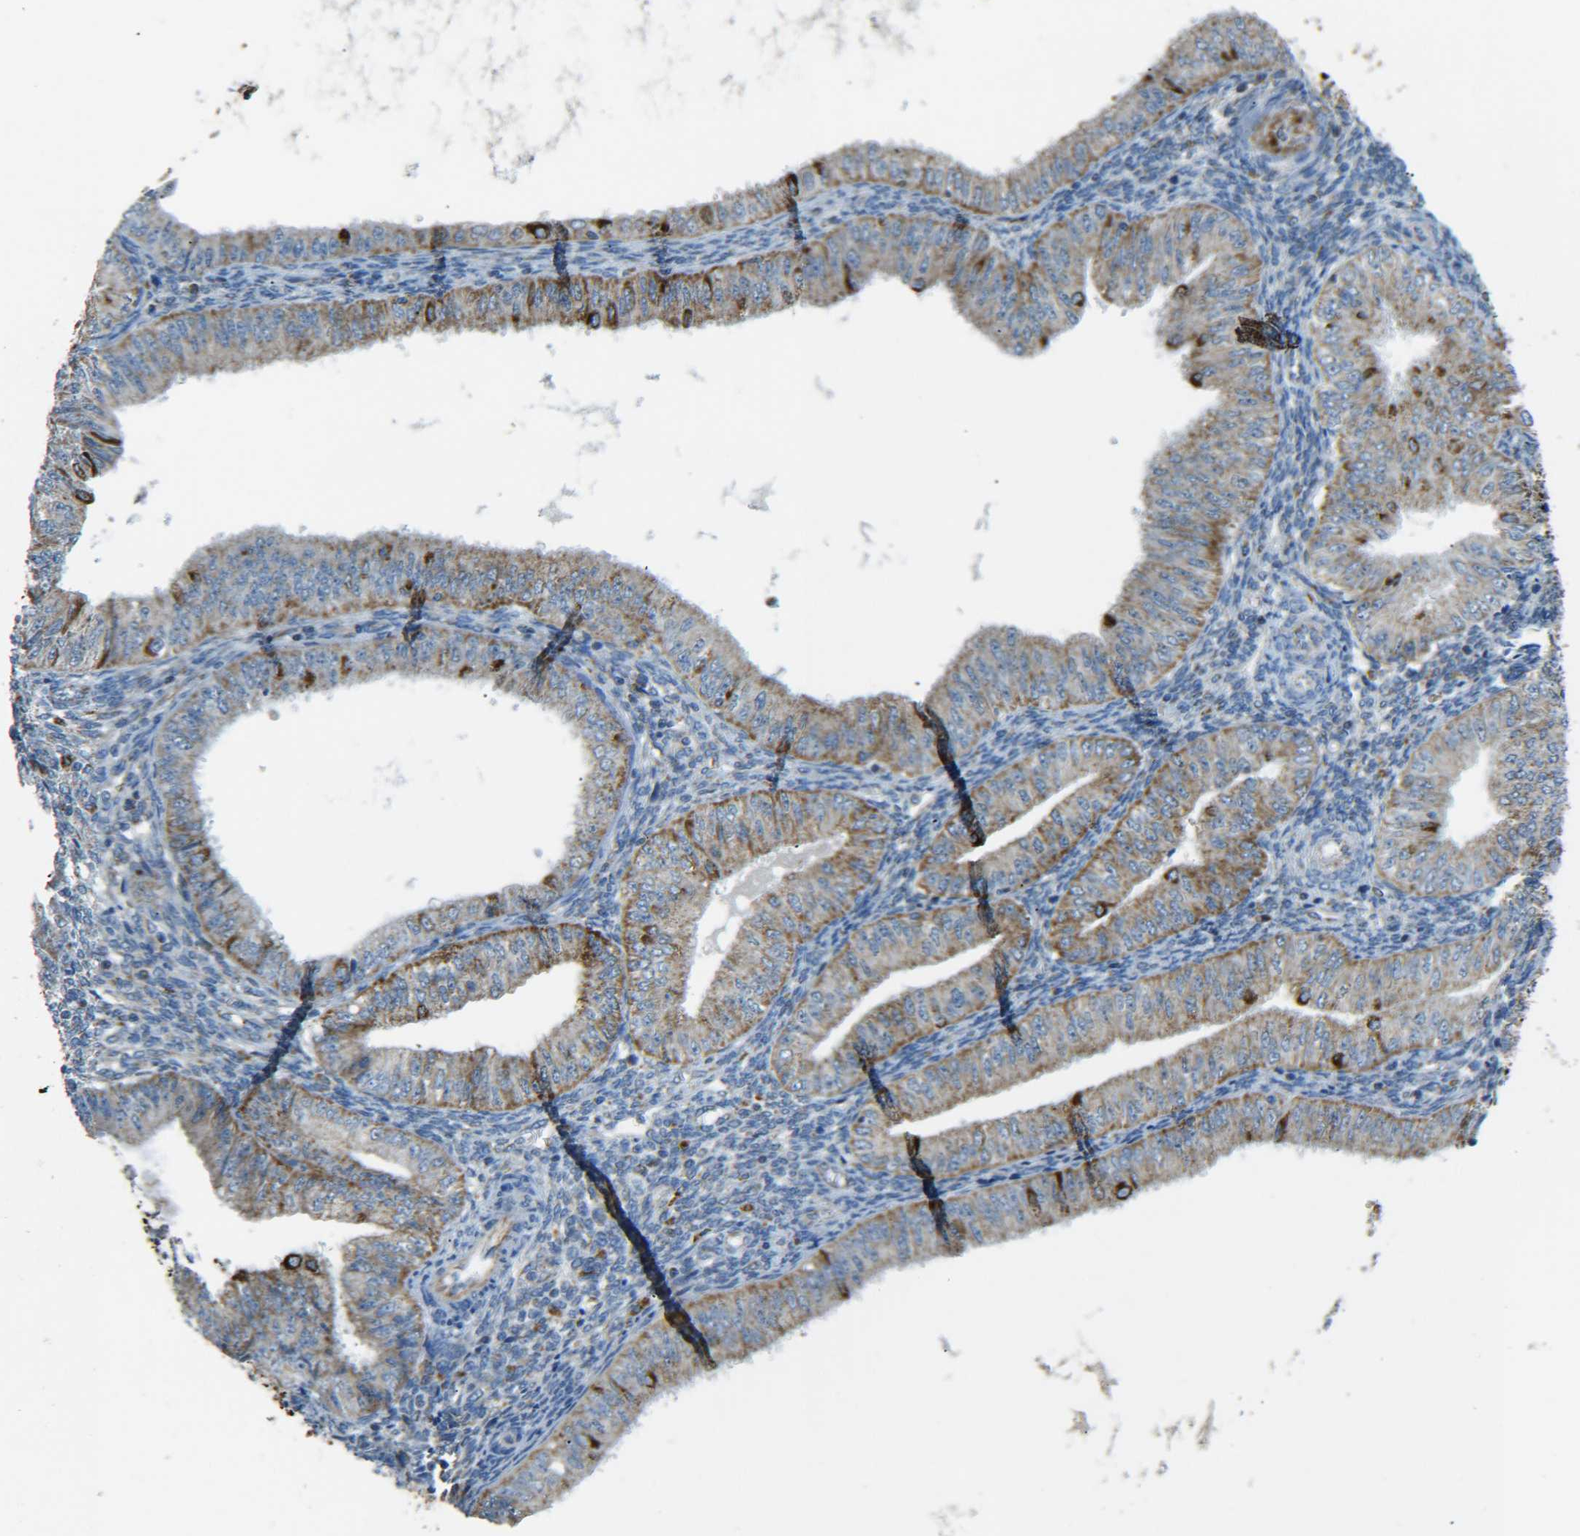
{"staining": {"intensity": "moderate", "quantity": ">75%", "location": "cytoplasmic/membranous"}, "tissue": "endometrial cancer", "cell_type": "Tumor cells", "image_type": "cancer", "snomed": [{"axis": "morphology", "description": "Normal tissue, NOS"}, {"axis": "morphology", "description": "Adenocarcinoma, NOS"}, {"axis": "topography", "description": "Endometrium"}], "caption": "Tumor cells display medium levels of moderate cytoplasmic/membranous staining in approximately >75% of cells in adenocarcinoma (endometrial).", "gene": "CYB5R1", "patient": {"sex": "female", "age": 53}}